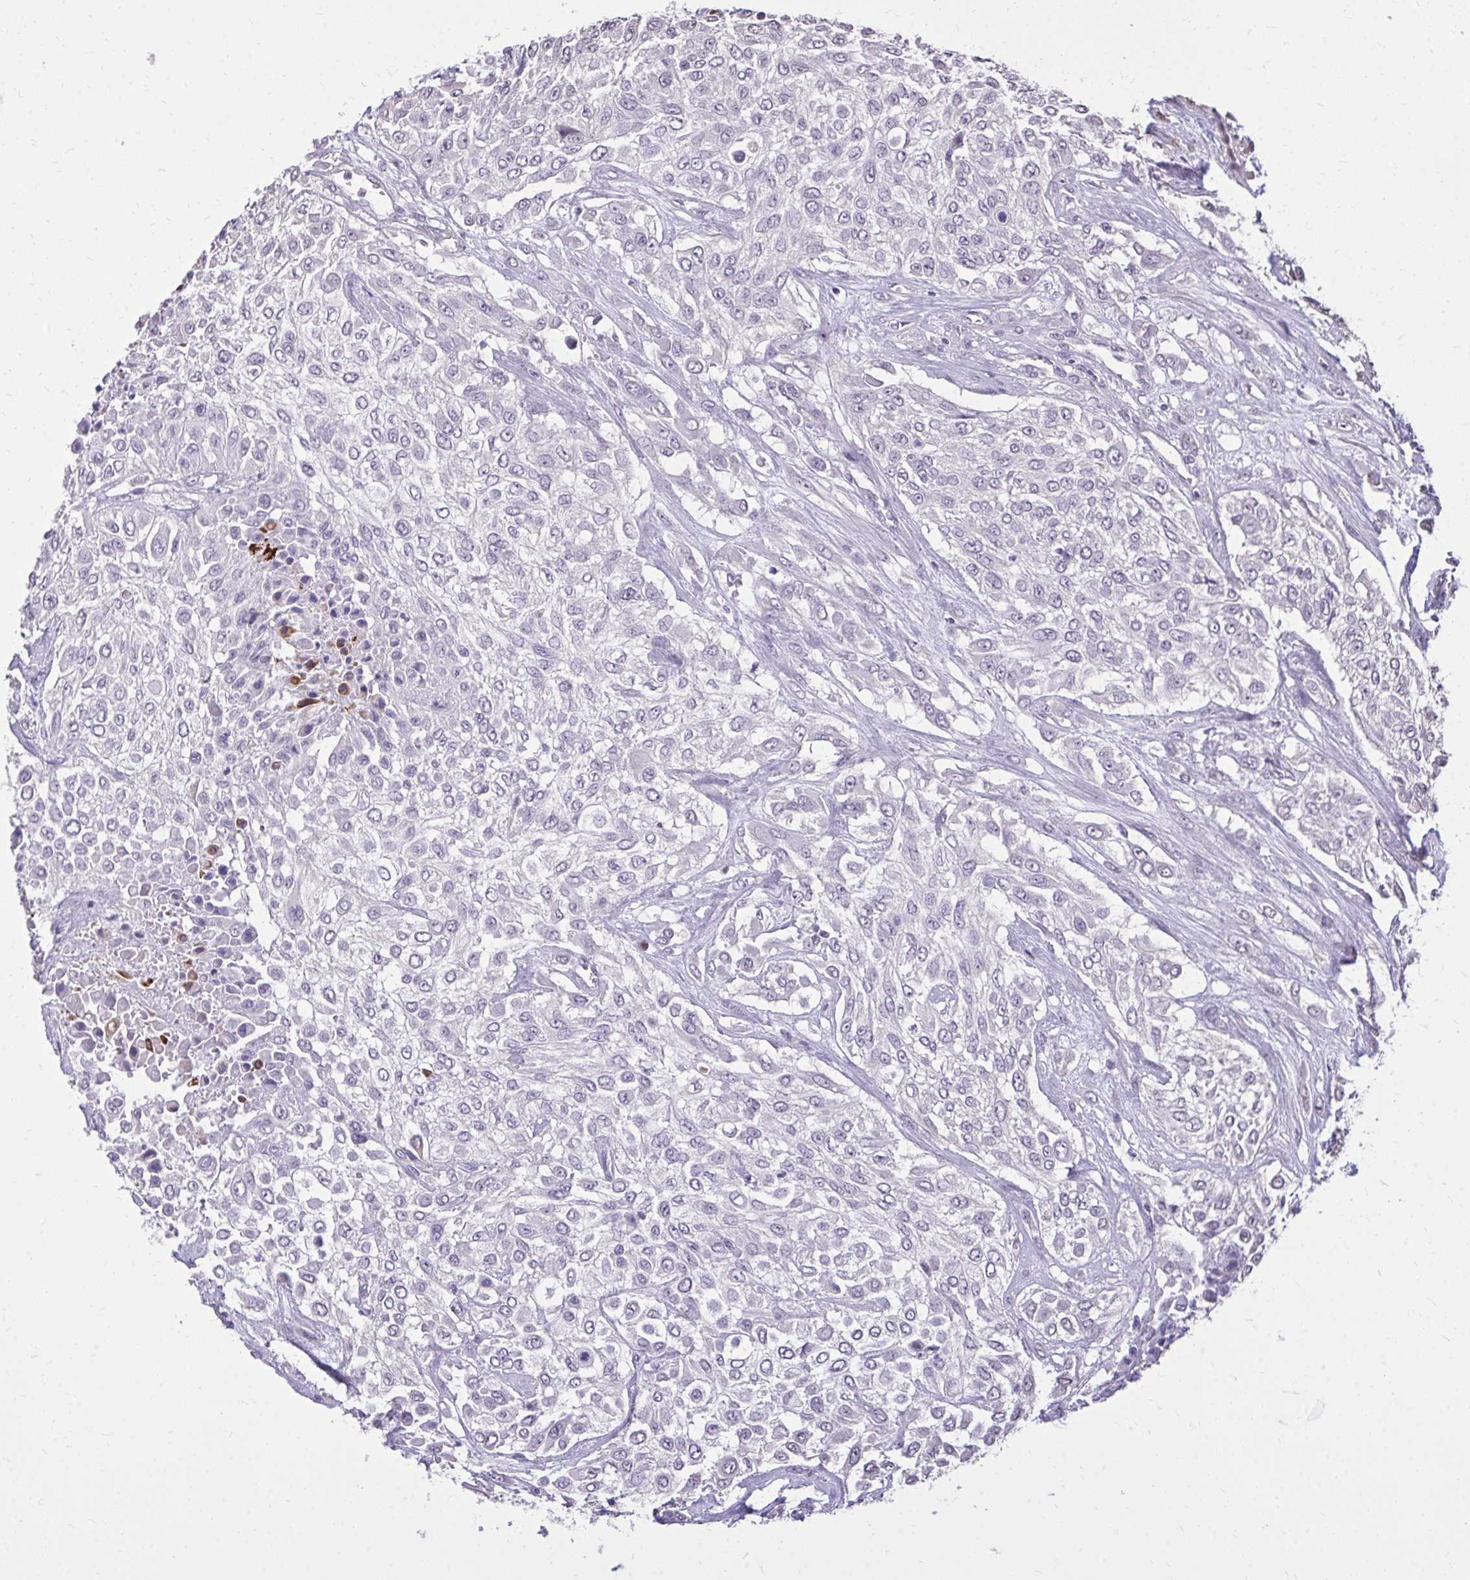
{"staining": {"intensity": "negative", "quantity": "none", "location": "none"}, "tissue": "urothelial cancer", "cell_type": "Tumor cells", "image_type": "cancer", "snomed": [{"axis": "morphology", "description": "Urothelial carcinoma, High grade"}, {"axis": "topography", "description": "Urinary bladder"}], "caption": "This is a photomicrograph of IHC staining of high-grade urothelial carcinoma, which shows no positivity in tumor cells.", "gene": "AKAP5", "patient": {"sex": "male", "age": 57}}